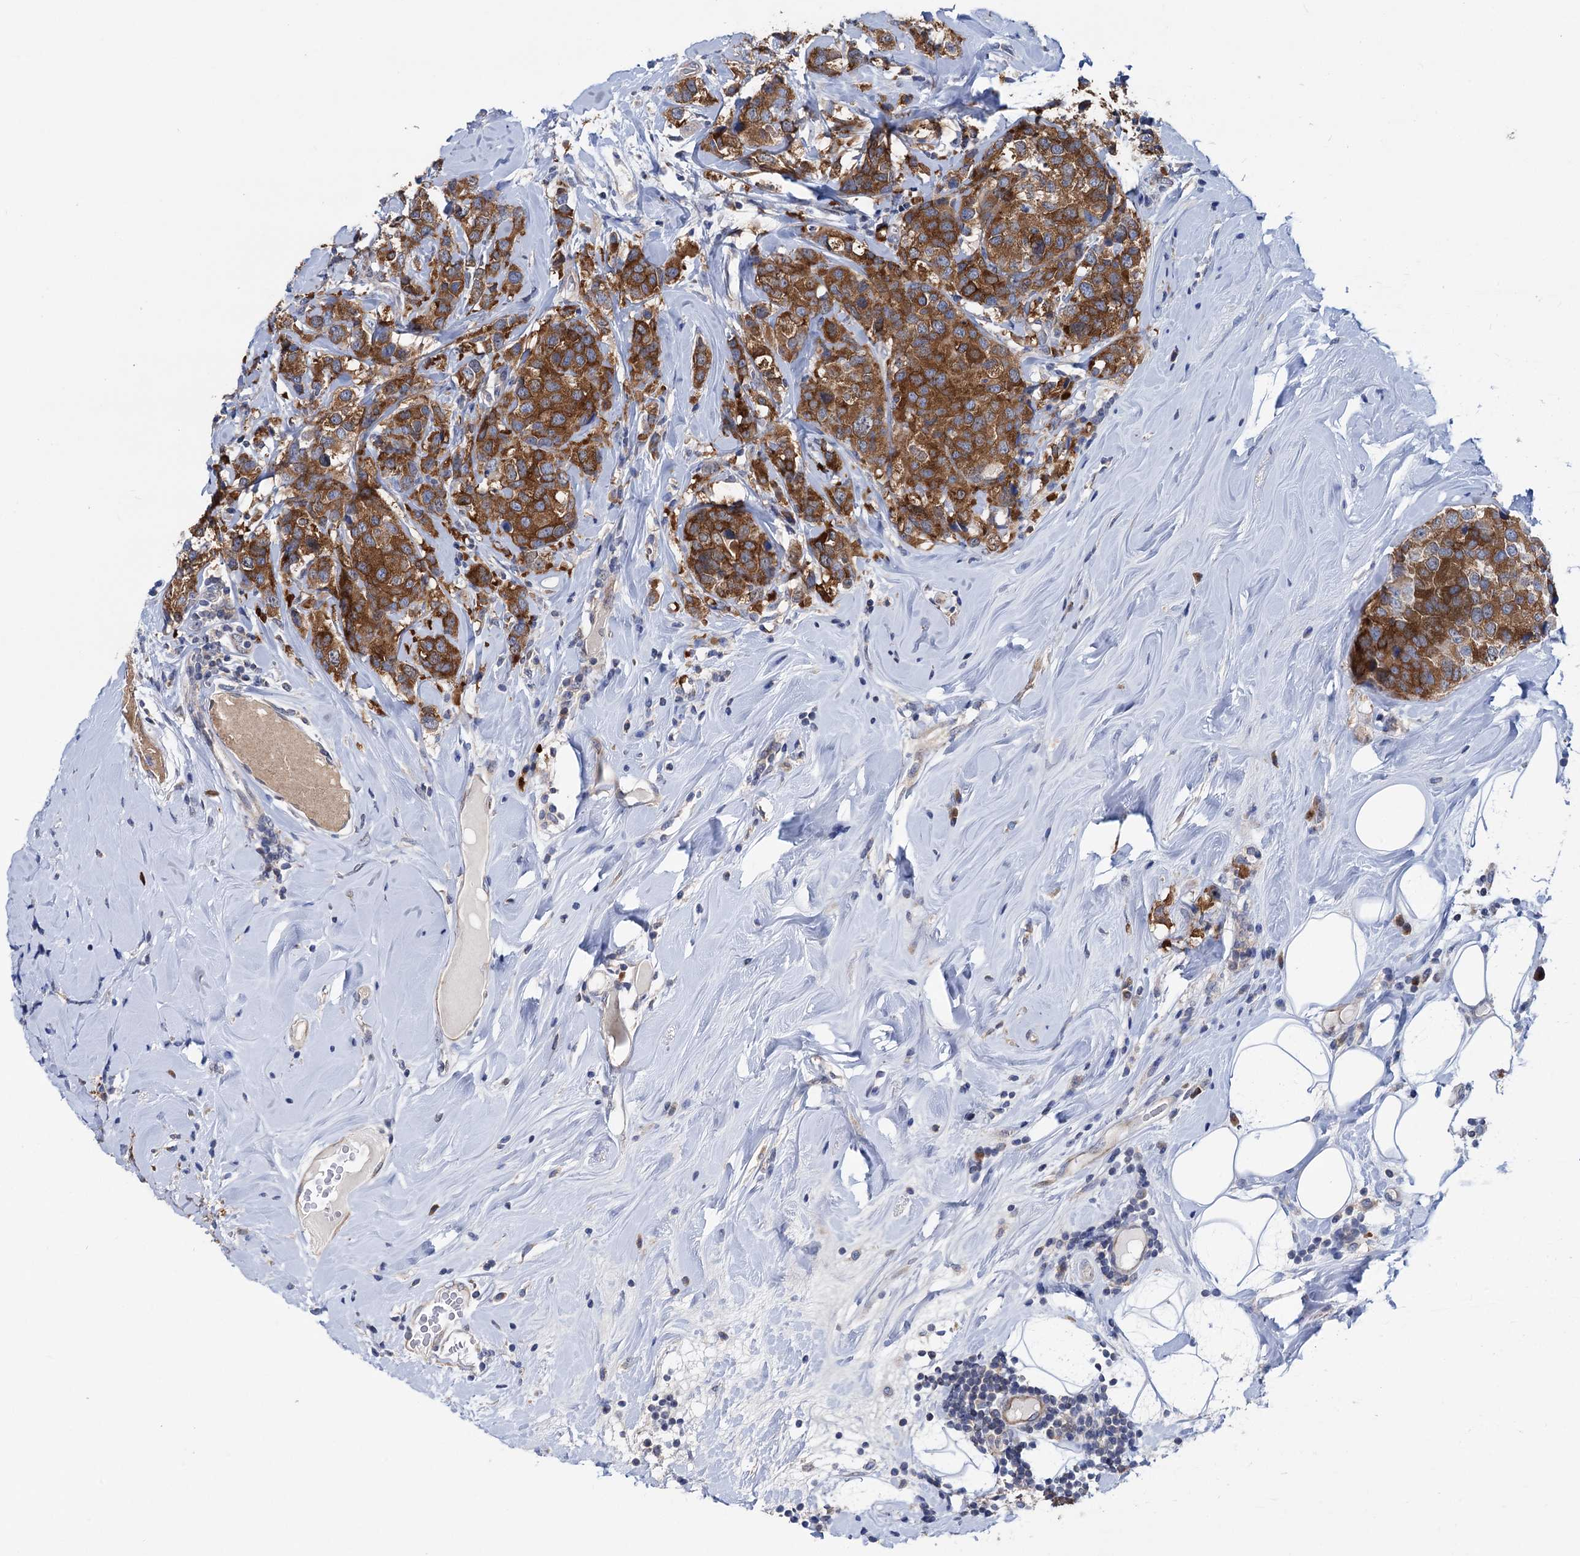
{"staining": {"intensity": "strong", "quantity": ">75%", "location": "cytoplasmic/membranous"}, "tissue": "breast cancer", "cell_type": "Tumor cells", "image_type": "cancer", "snomed": [{"axis": "morphology", "description": "Lobular carcinoma"}, {"axis": "topography", "description": "Breast"}], "caption": "Immunohistochemistry (IHC) image of breast cancer (lobular carcinoma) stained for a protein (brown), which reveals high levels of strong cytoplasmic/membranous staining in about >75% of tumor cells.", "gene": "ZNRD2", "patient": {"sex": "female", "age": 59}}